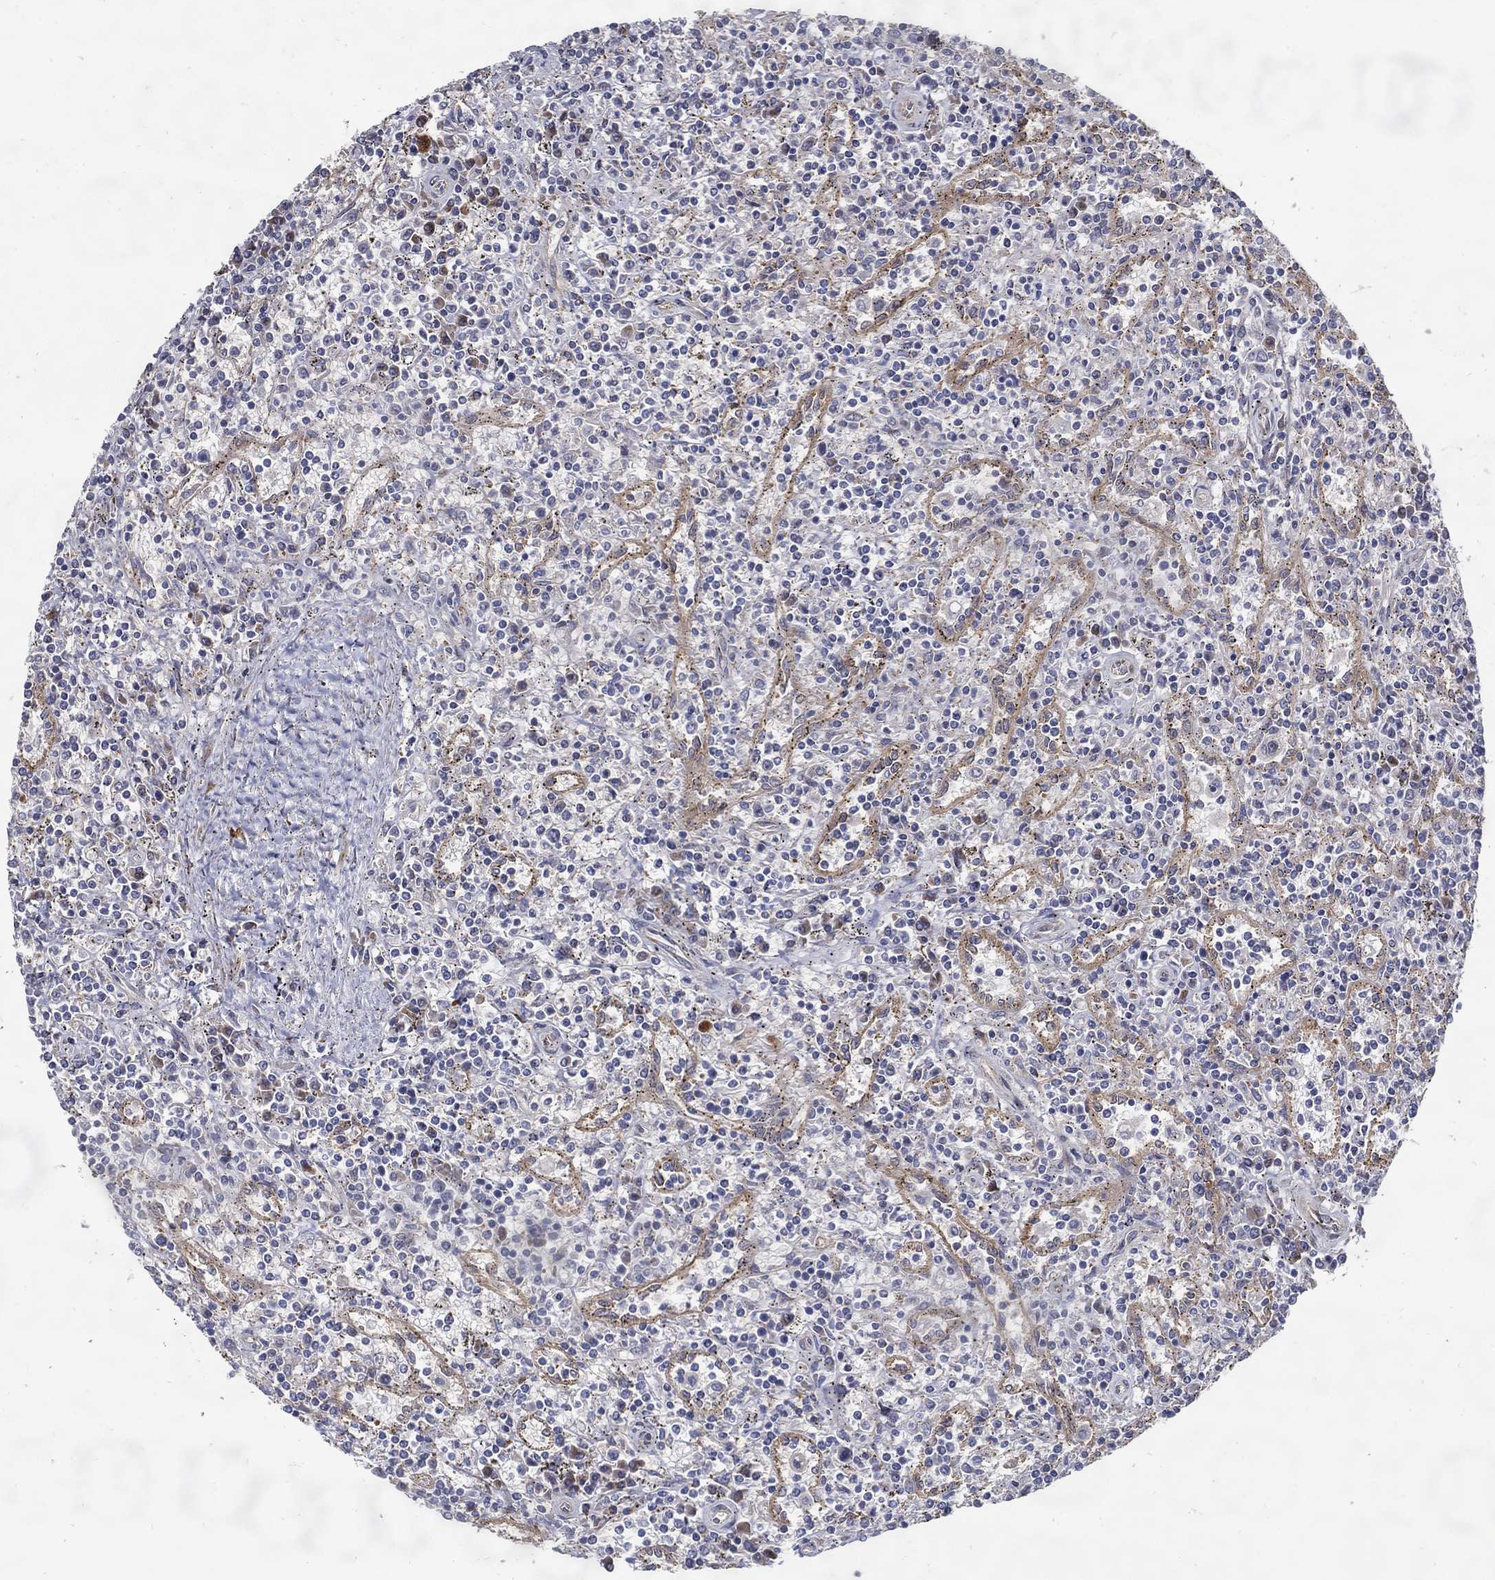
{"staining": {"intensity": "negative", "quantity": "none", "location": "none"}, "tissue": "lymphoma", "cell_type": "Tumor cells", "image_type": "cancer", "snomed": [{"axis": "morphology", "description": "Malignant lymphoma, non-Hodgkin's type, Low grade"}, {"axis": "topography", "description": "Spleen"}], "caption": "Protein analysis of low-grade malignant lymphoma, non-Hodgkin's type demonstrates no significant positivity in tumor cells.", "gene": "ARHGAP11A", "patient": {"sex": "male", "age": 62}}